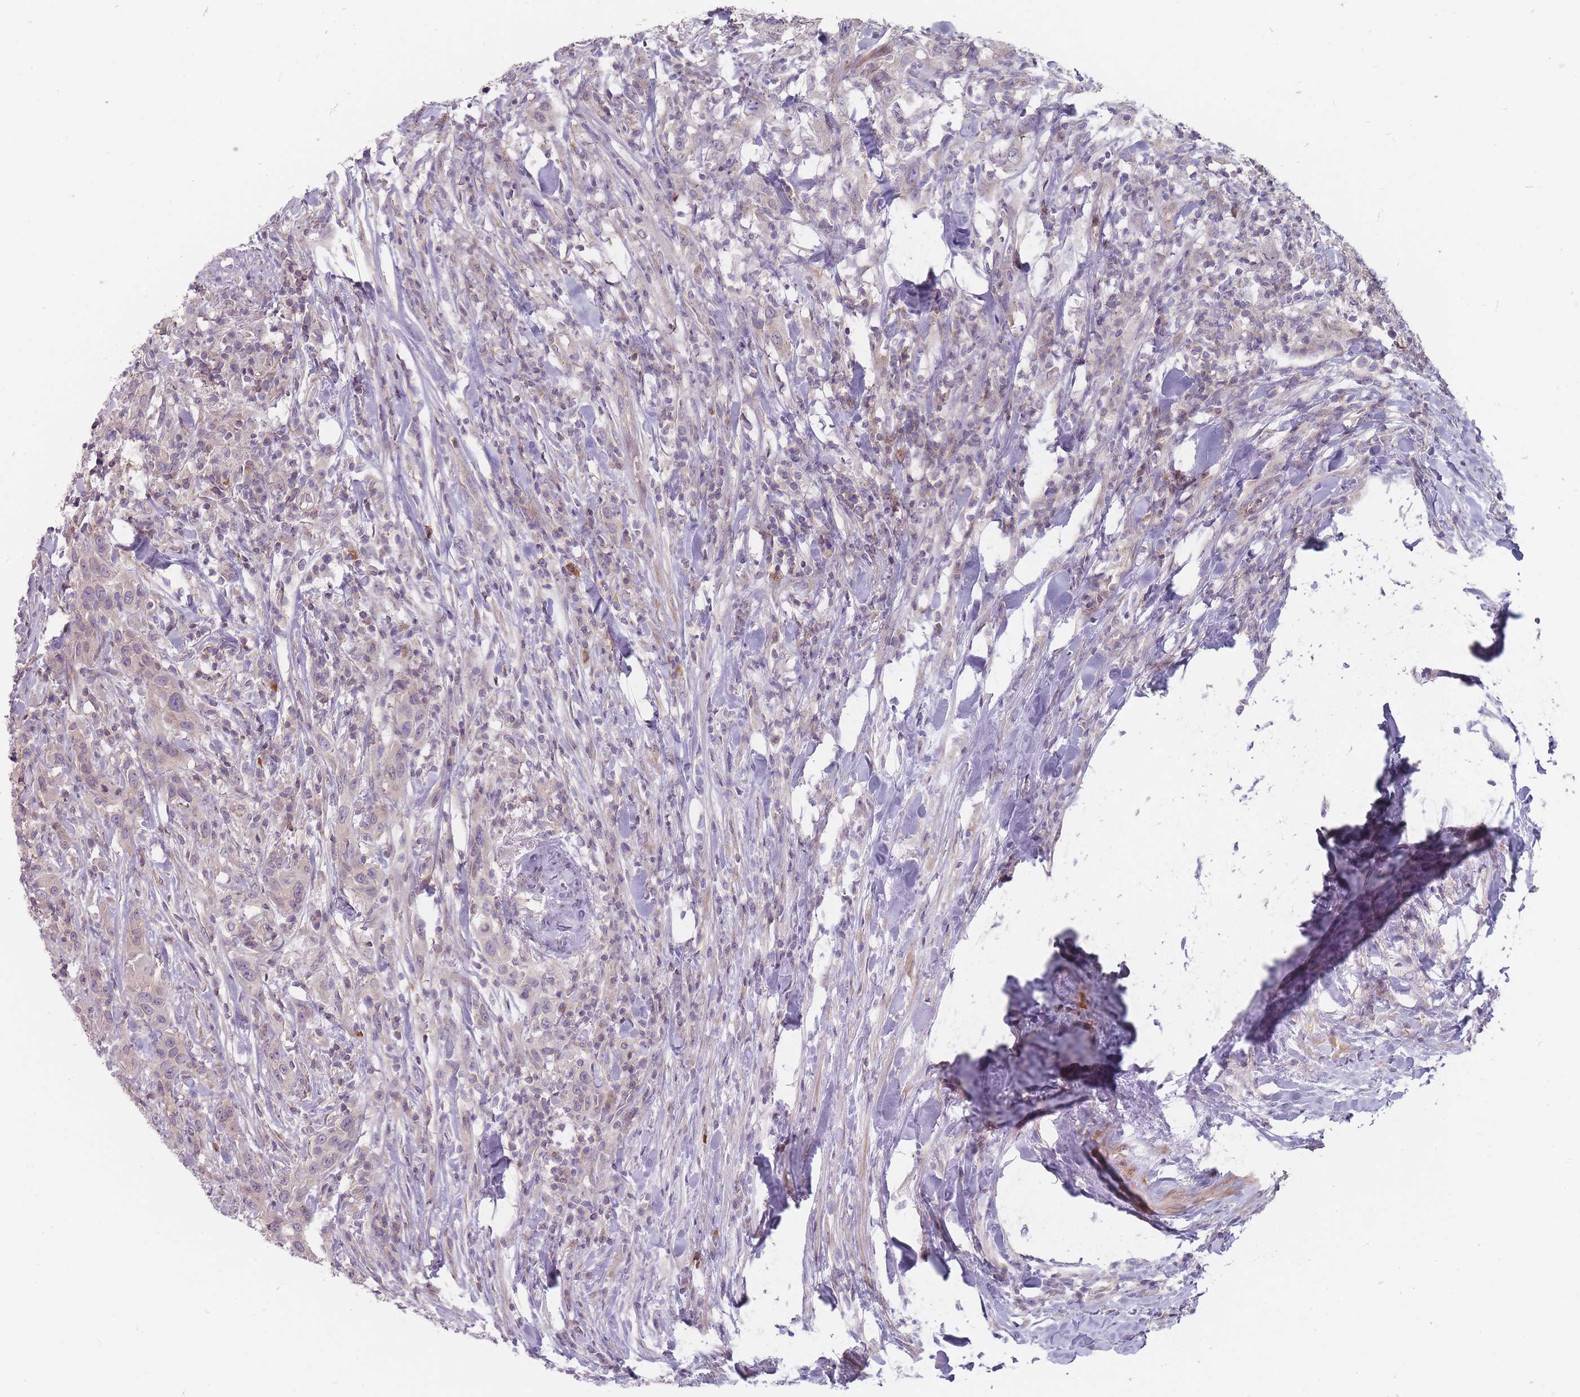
{"staining": {"intensity": "negative", "quantity": "none", "location": "none"}, "tissue": "urothelial cancer", "cell_type": "Tumor cells", "image_type": "cancer", "snomed": [{"axis": "morphology", "description": "Urothelial carcinoma, High grade"}, {"axis": "topography", "description": "Urinary bladder"}], "caption": "The histopathology image reveals no significant positivity in tumor cells of urothelial cancer.", "gene": "PCDH12", "patient": {"sex": "male", "age": 61}}